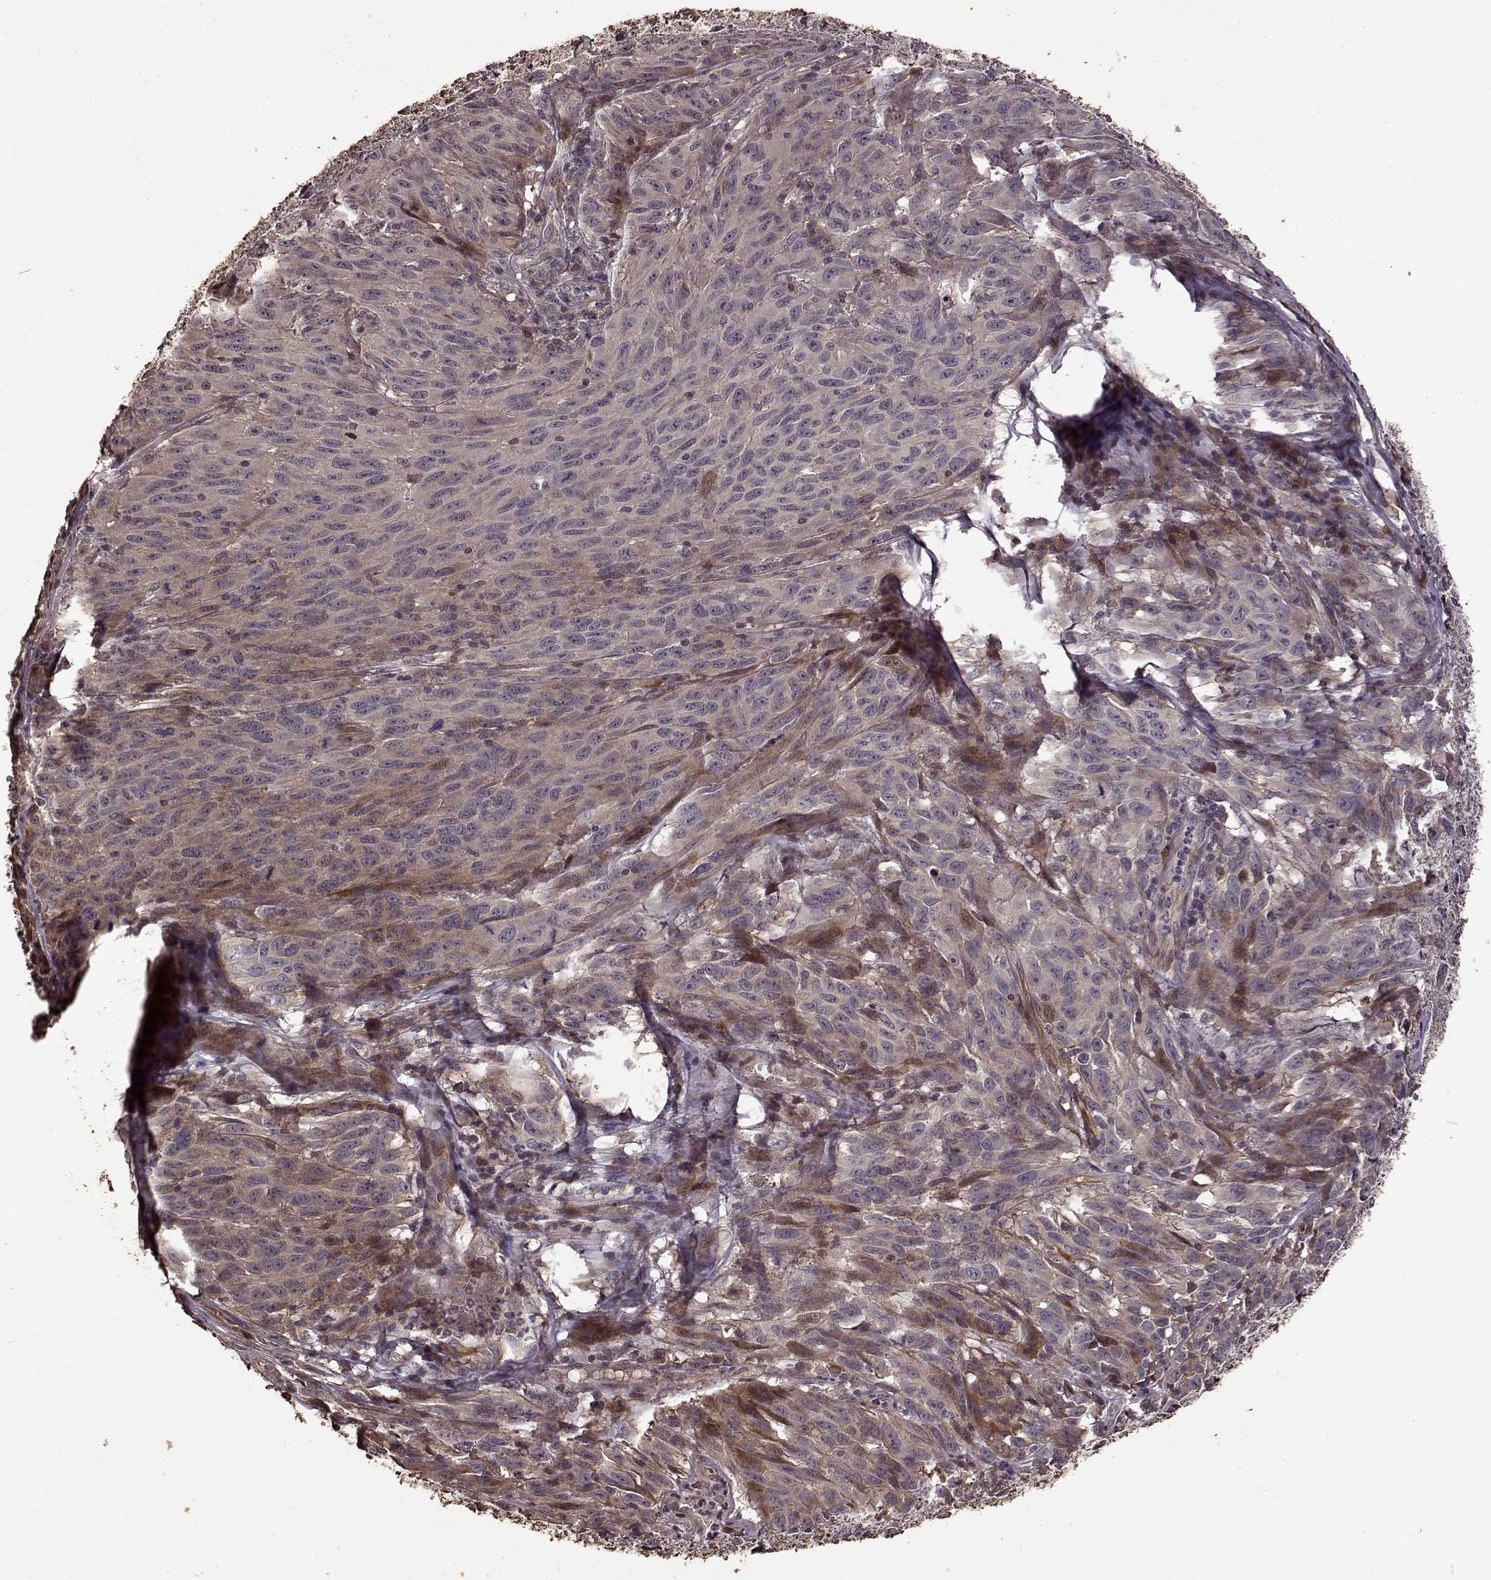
{"staining": {"intensity": "moderate", "quantity": "<25%", "location": "cytoplasmic/membranous"}, "tissue": "melanoma", "cell_type": "Tumor cells", "image_type": "cancer", "snomed": [{"axis": "morphology", "description": "Malignant melanoma, NOS"}, {"axis": "topography", "description": "Vulva, labia, clitoris and Bartholin´s gland, NO"}], "caption": "A micrograph of human melanoma stained for a protein displays moderate cytoplasmic/membranous brown staining in tumor cells.", "gene": "FBXW11", "patient": {"sex": "female", "age": 75}}